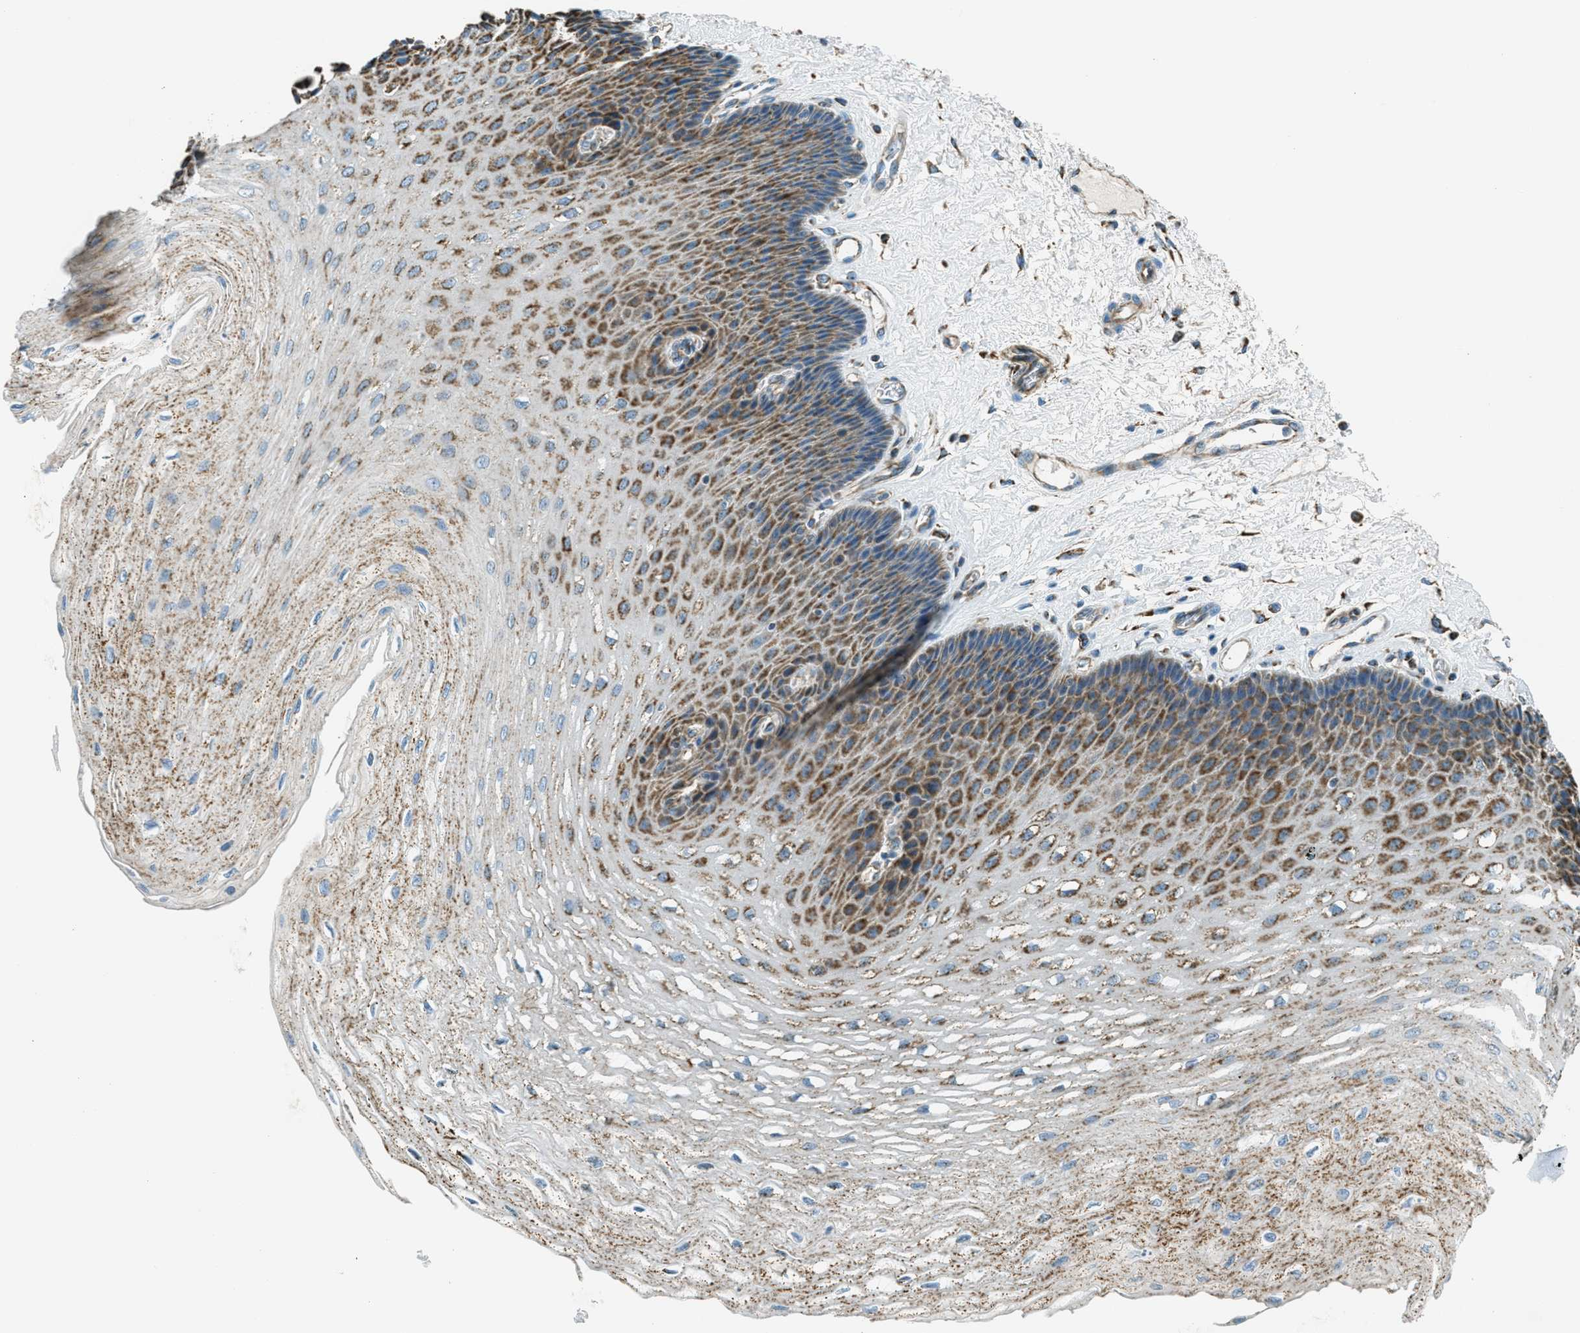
{"staining": {"intensity": "moderate", "quantity": "25%-75%", "location": "cytoplasmic/membranous"}, "tissue": "esophagus", "cell_type": "Squamous epithelial cells", "image_type": "normal", "snomed": [{"axis": "morphology", "description": "Normal tissue, NOS"}, {"axis": "topography", "description": "Esophagus"}], "caption": "This image reveals immunohistochemistry (IHC) staining of normal human esophagus, with medium moderate cytoplasmic/membranous expression in about 25%-75% of squamous epithelial cells.", "gene": "CHST15", "patient": {"sex": "female", "age": 72}}